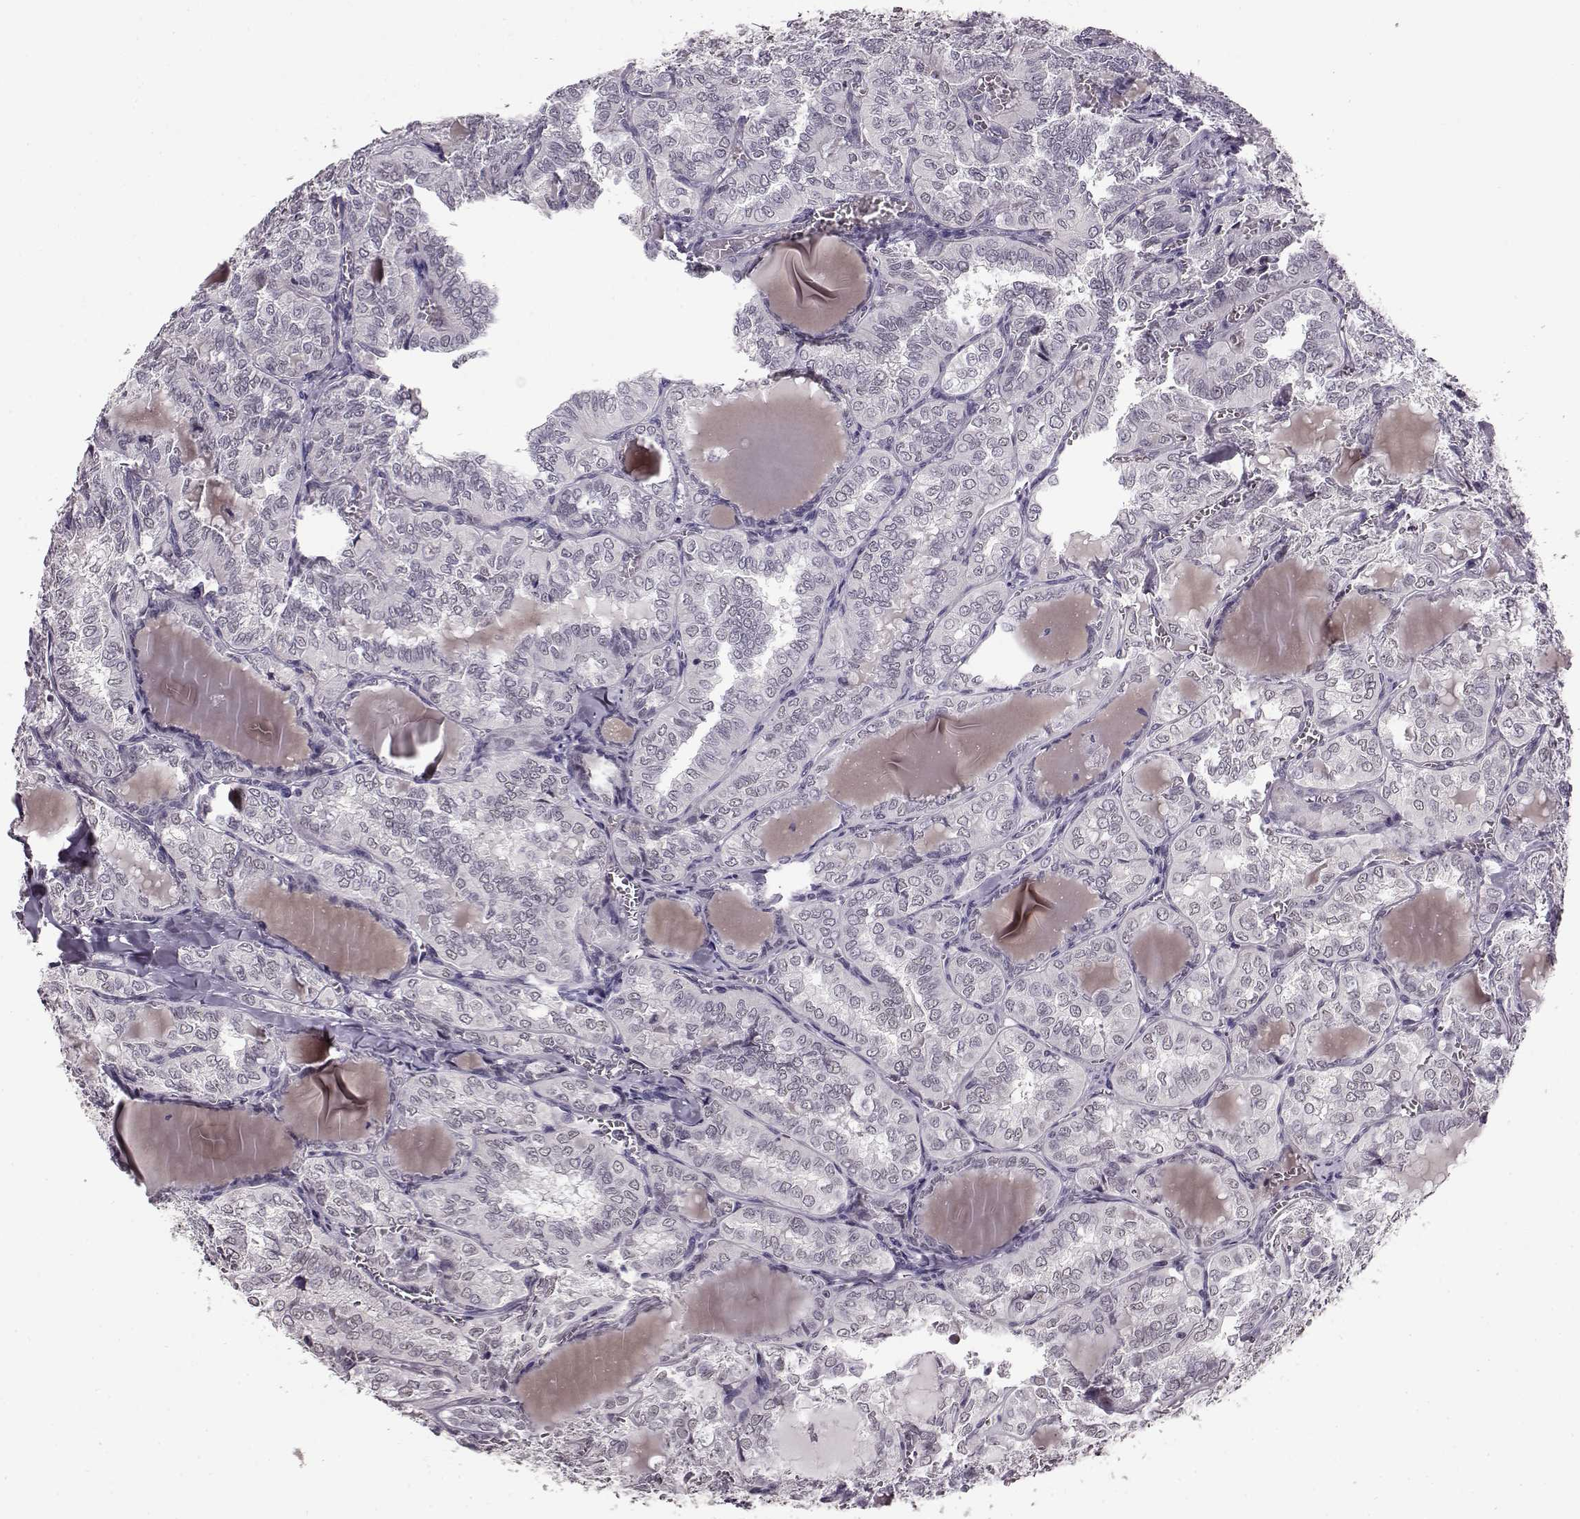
{"staining": {"intensity": "negative", "quantity": "none", "location": "none"}, "tissue": "thyroid cancer", "cell_type": "Tumor cells", "image_type": "cancer", "snomed": [{"axis": "morphology", "description": "Papillary adenocarcinoma, NOS"}, {"axis": "topography", "description": "Thyroid gland"}], "caption": "DAB immunohistochemical staining of papillary adenocarcinoma (thyroid) demonstrates no significant positivity in tumor cells. (DAB (3,3'-diaminobenzidine) immunohistochemistry with hematoxylin counter stain).", "gene": "RP1L1", "patient": {"sex": "female", "age": 41}}